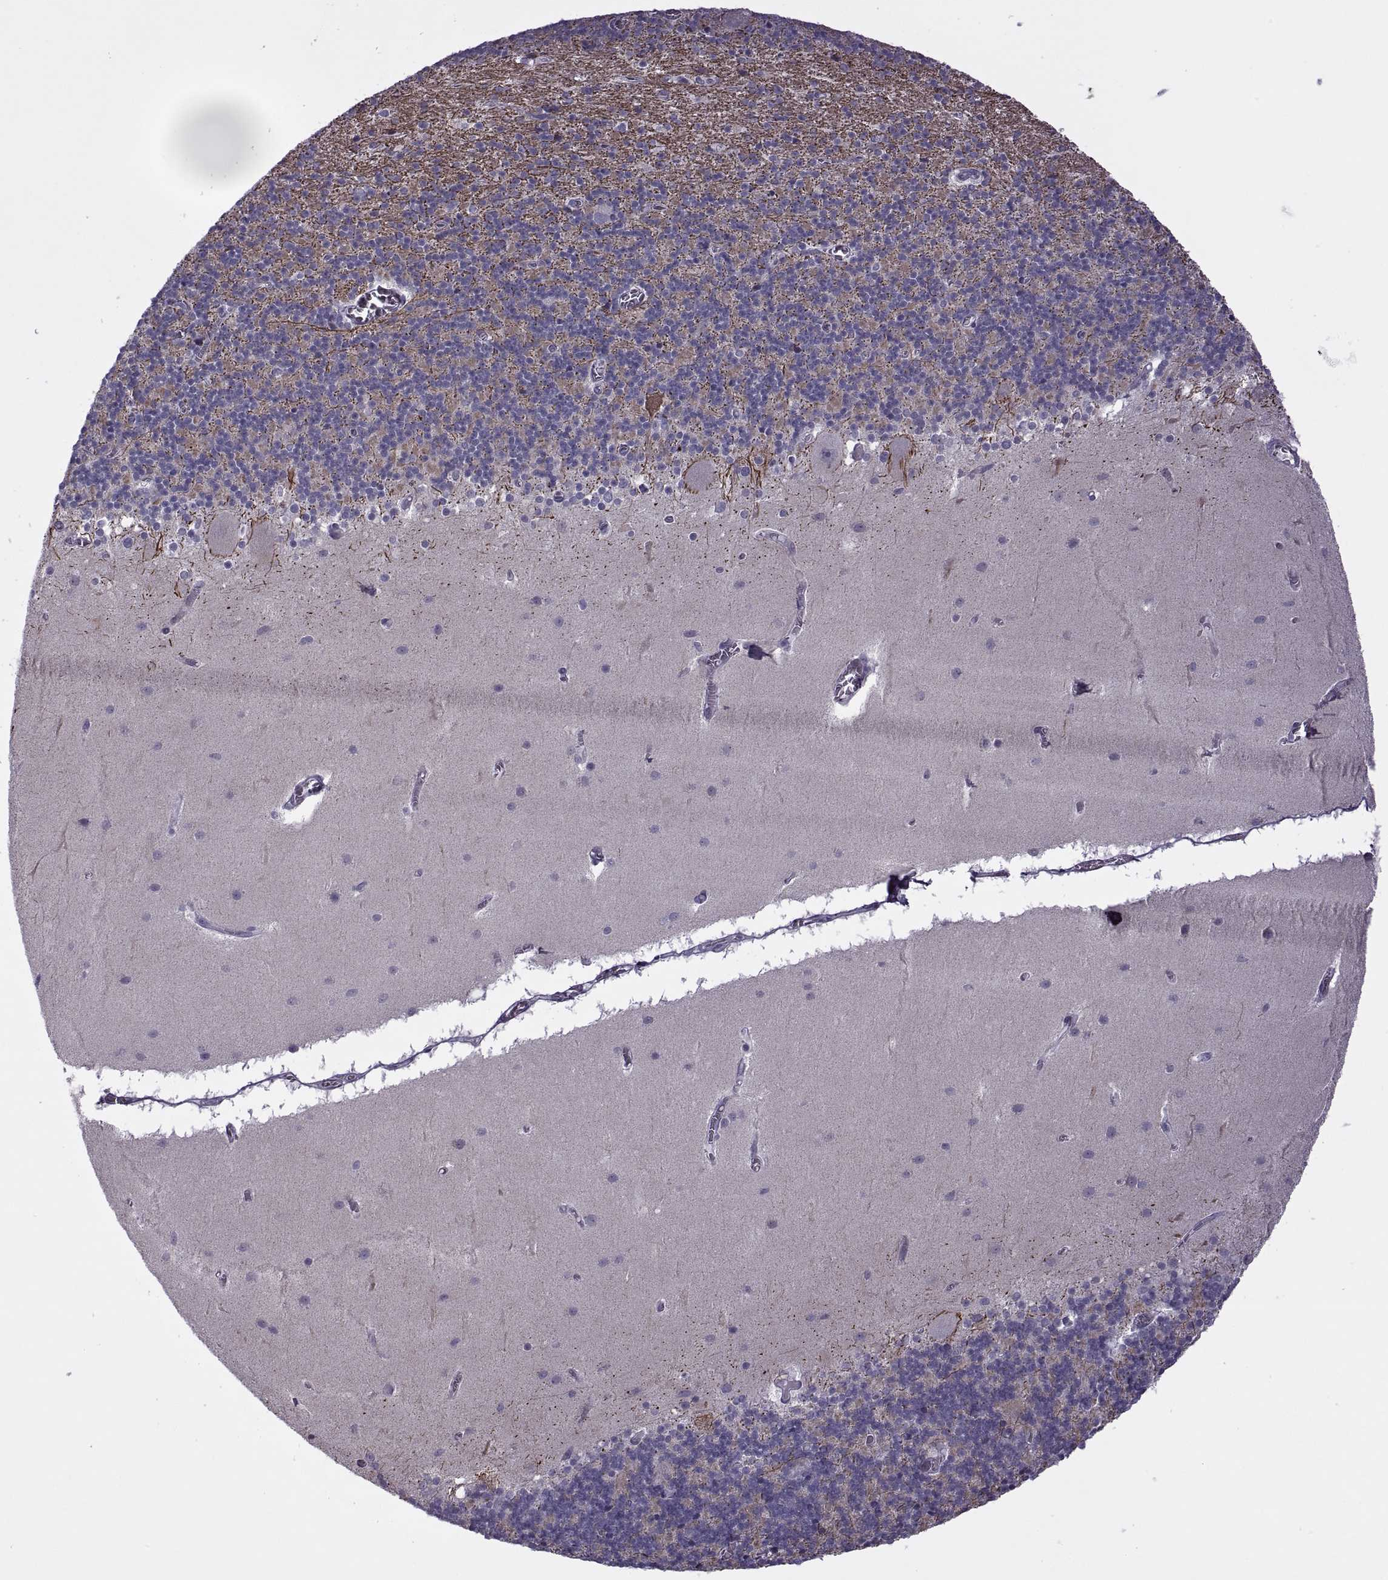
{"staining": {"intensity": "negative", "quantity": "none", "location": "none"}, "tissue": "cerebellum", "cell_type": "Cells in granular layer", "image_type": "normal", "snomed": [{"axis": "morphology", "description": "Normal tissue, NOS"}, {"axis": "topography", "description": "Cerebellum"}], "caption": "Cells in granular layer are negative for brown protein staining in unremarkable cerebellum. The staining is performed using DAB (3,3'-diaminobenzidine) brown chromogen with nuclei counter-stained in using hematoxylin.", "gene": "RIPK4", "patient": {"sex": "male", "age": 70}}